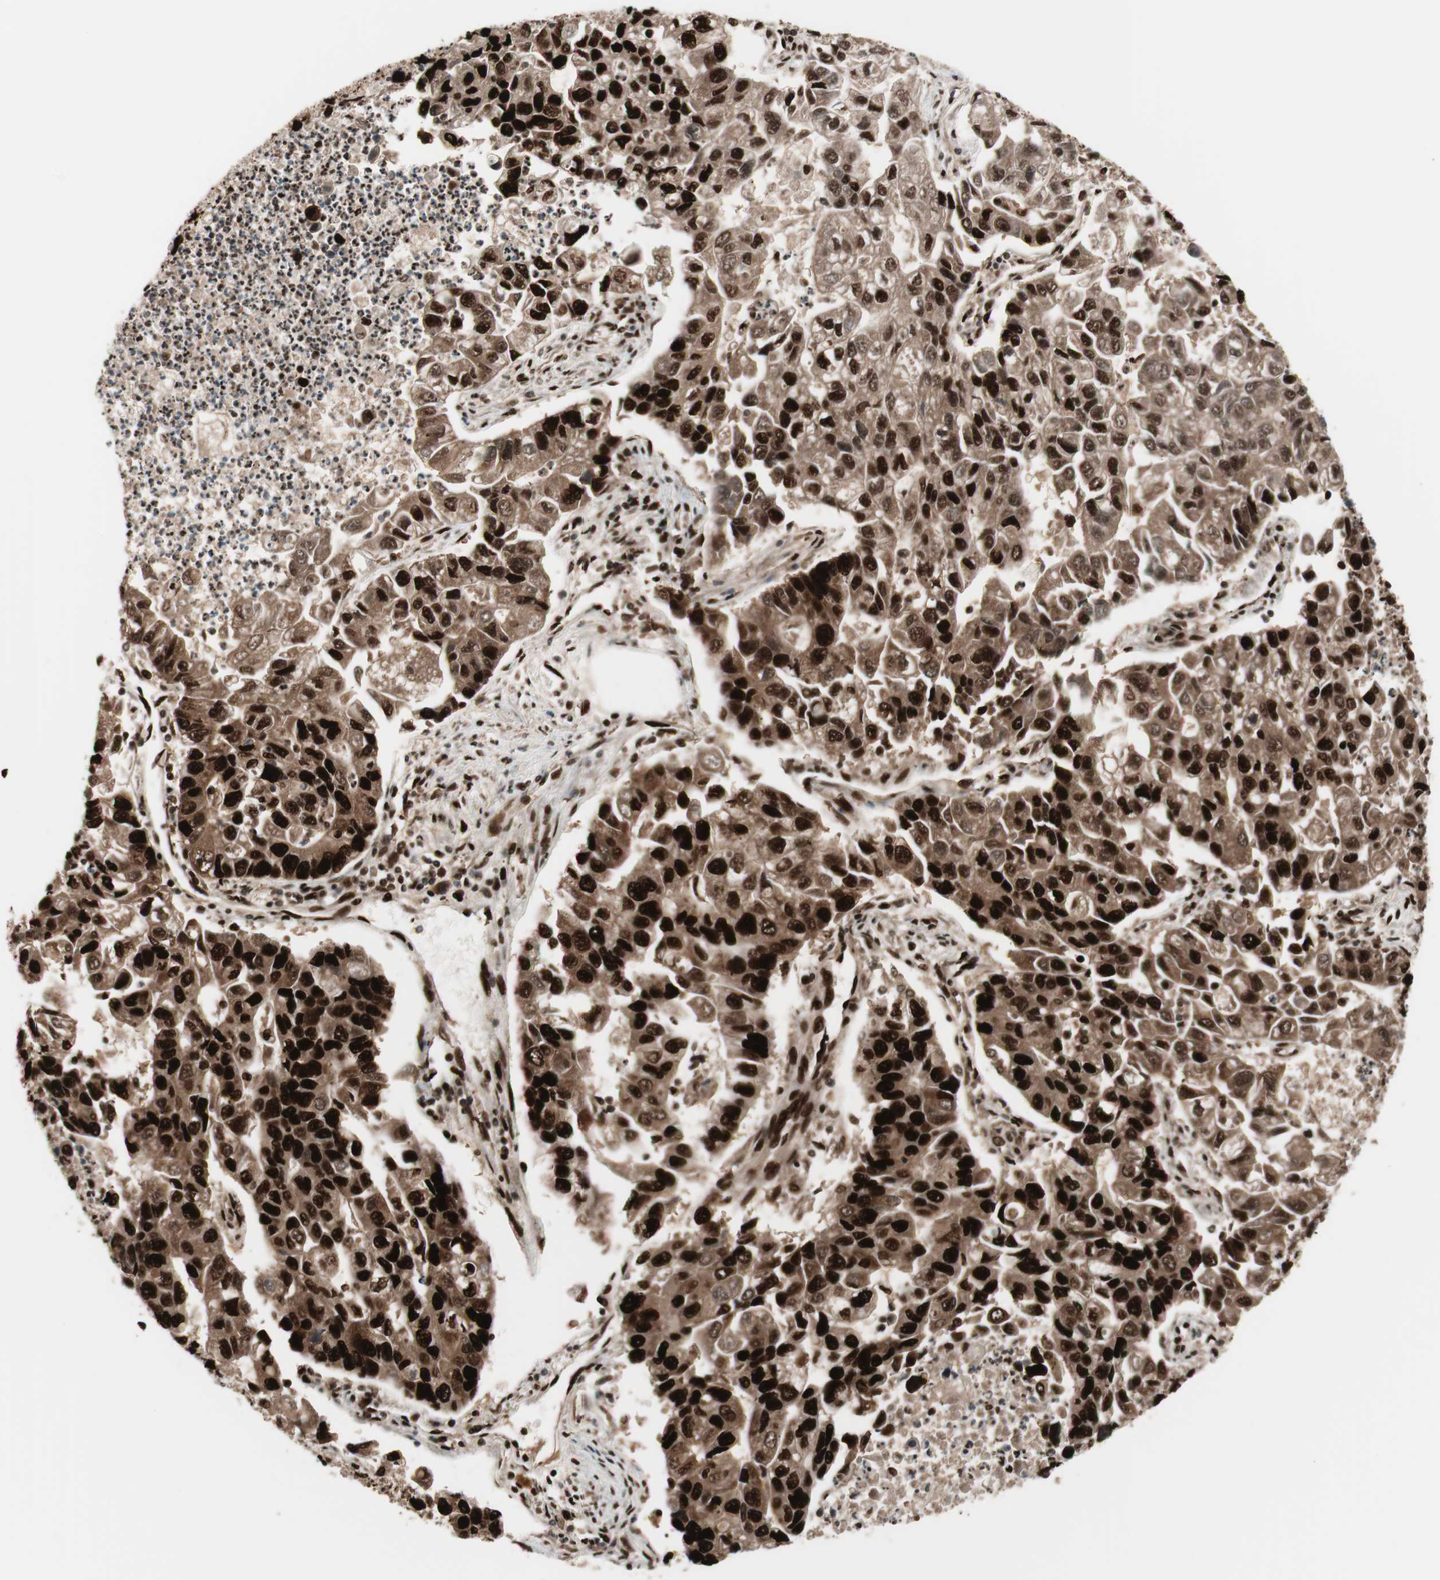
{"staining": {"intensity": "strong", "quantity": ">75%", "location": "cytoplasmic/membranous,nuclear"}, "tissue": "lung cancer", "cell_type": "Tumor cells", "image_type": "cancer", "snomed": [{"axis": "morphology", "description": "Adenocarcinoma, NOS"}, {"axis": "topography", "description": "Lung"}], "caption": "A brown stain labels strong cytoplasmic/membranous and nuclear staining of a protein in lung cancer tumor cells.", "gene": "PSME3", "patient": {"sex": "female", "age": 51}}